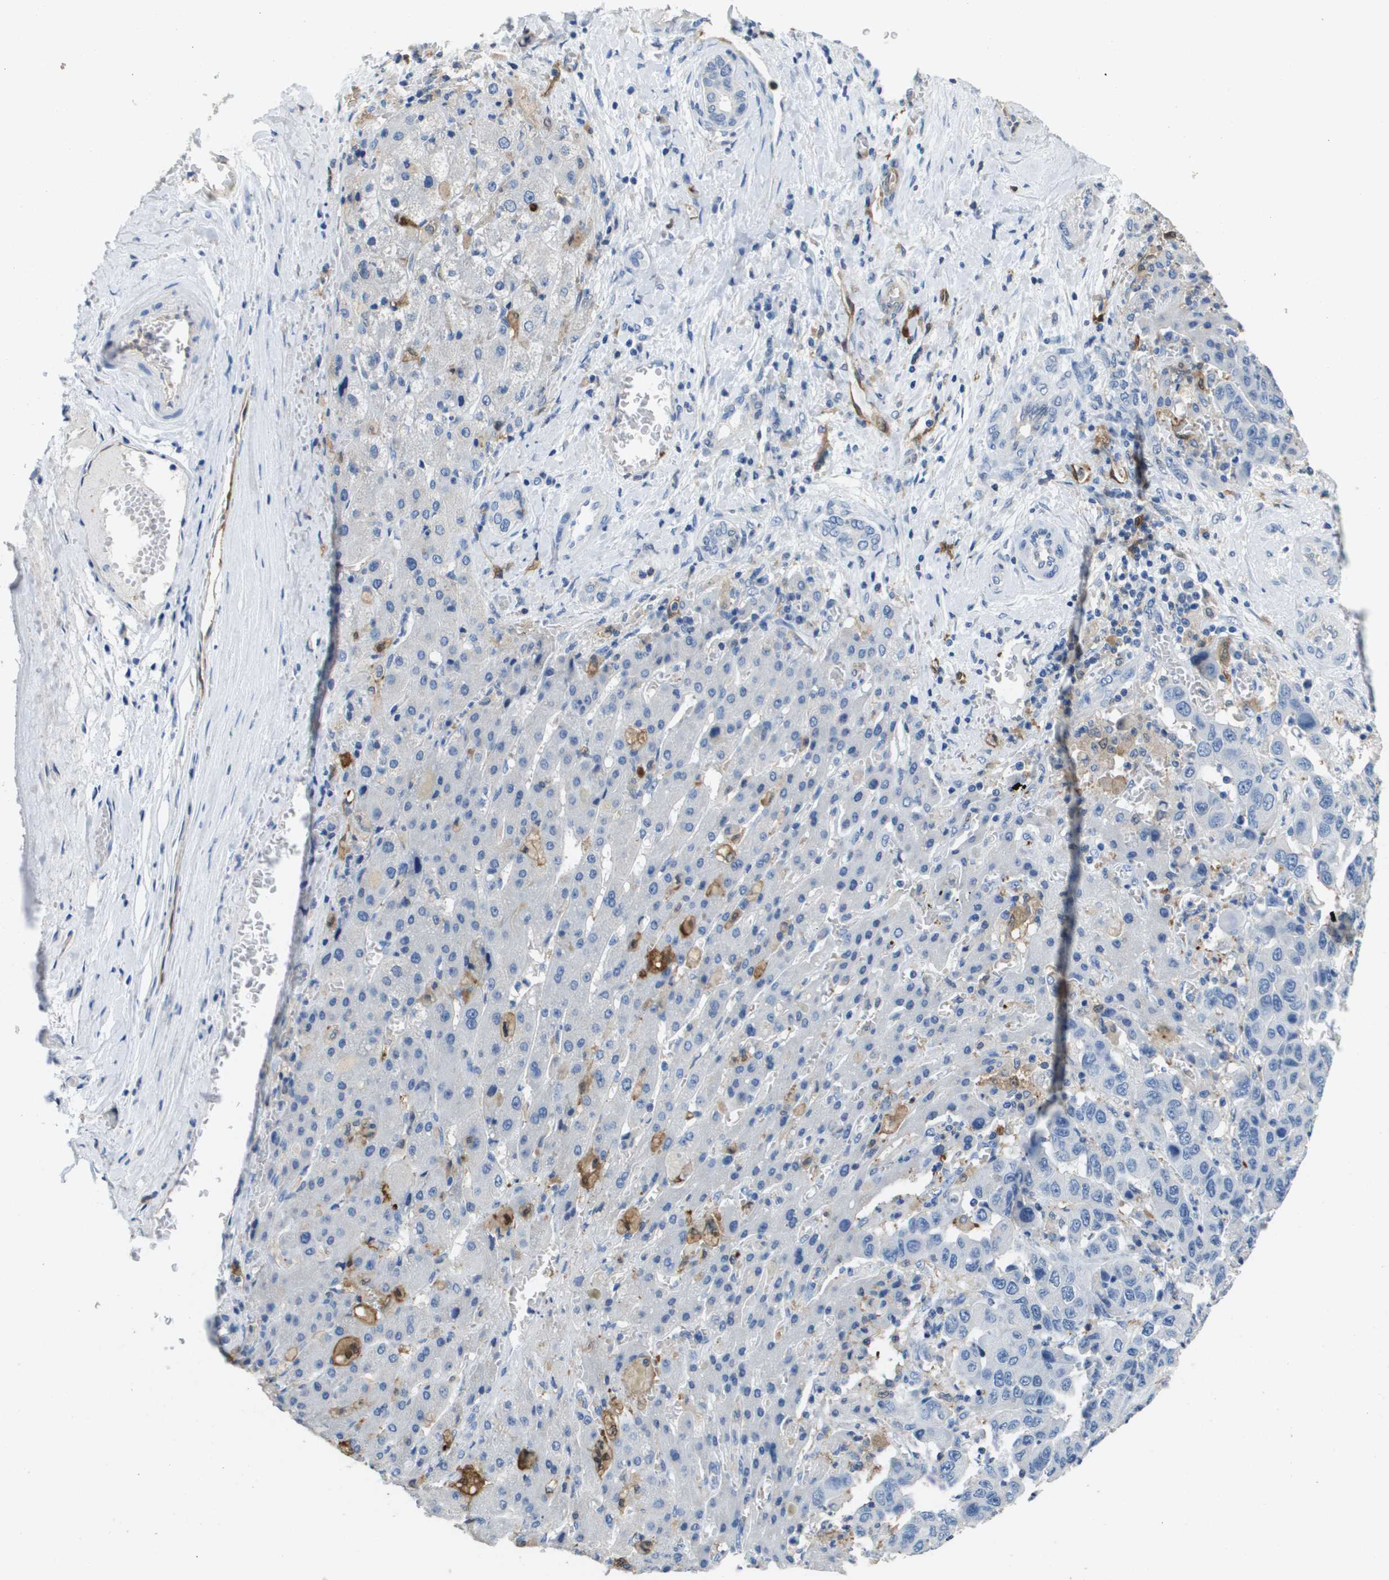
{"staining": {"intensity": "negative", "quantity": "none", "location": "none"}, "tissue": "liver cancer", "cell_type": "Tumor cells", "image_type": "cancer", "snomed": [{"axis": "morphology", "description": "Cholangiocarcinoma"}, {"axis": "topography", "description": "Liver"}], "caption": "Histopathology image shows no protein positivity in tumor cells of liver cancer (cholangiocarcinoma) tissue.", "gene": "FABP5", "patient": {"sex": "female", "age": 52}}